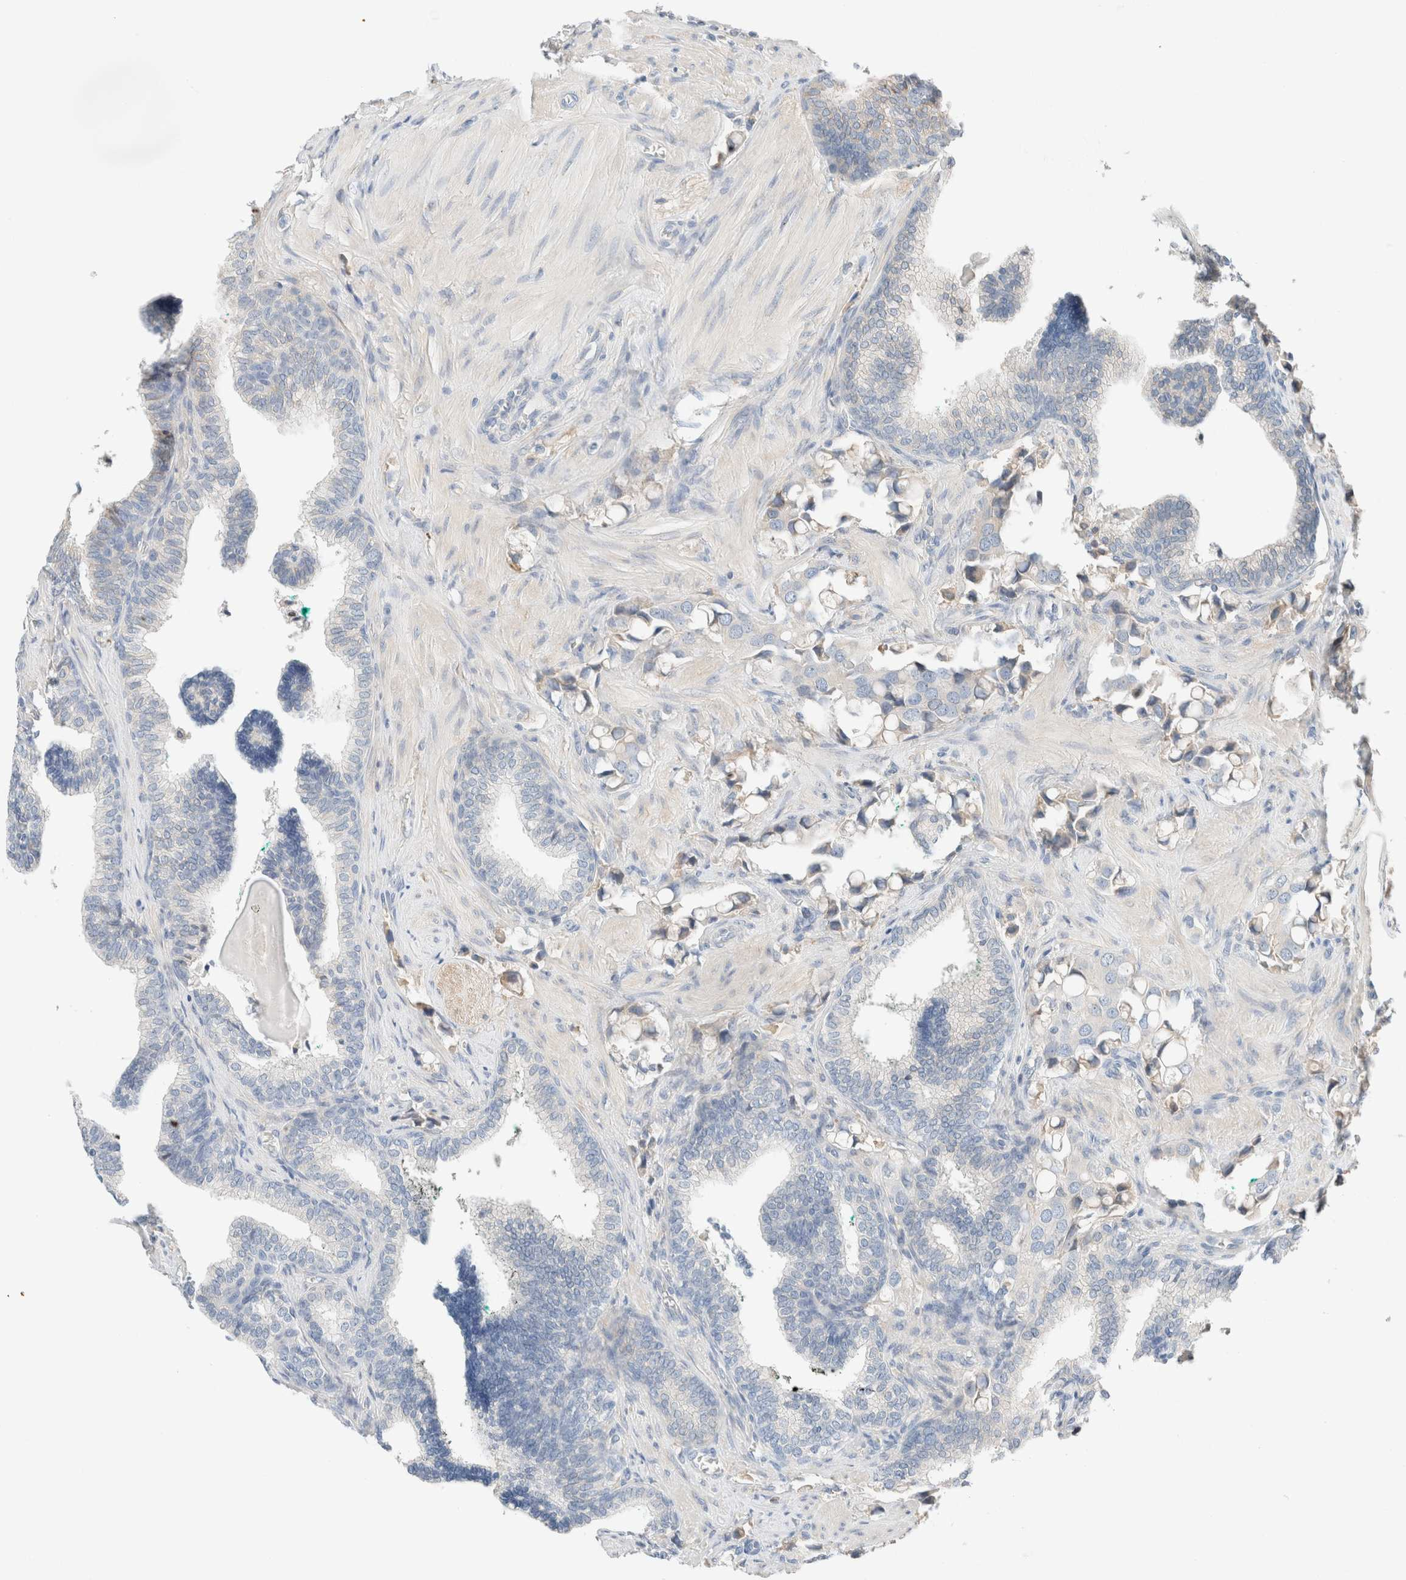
{"staining": {"intensity": "negative", "quantity": "none", "location": "none"}, "tissue": "prostate cancer", "cell_type": "Tumor cells", "image_type": "cancer", "snomed": [{"axis": "morphology", "description": "Adenocarcinoma, High grade"}, {"axis": "topography", "description": "Prostate"}], "caption": "Prostate cancer (adenocarcinoma (high-grade)) was stained to show a protein in brown. There is no significant expression in tumor cells.", "gene": "PCM1", "patient": {"sex": "male", "age": 52}}